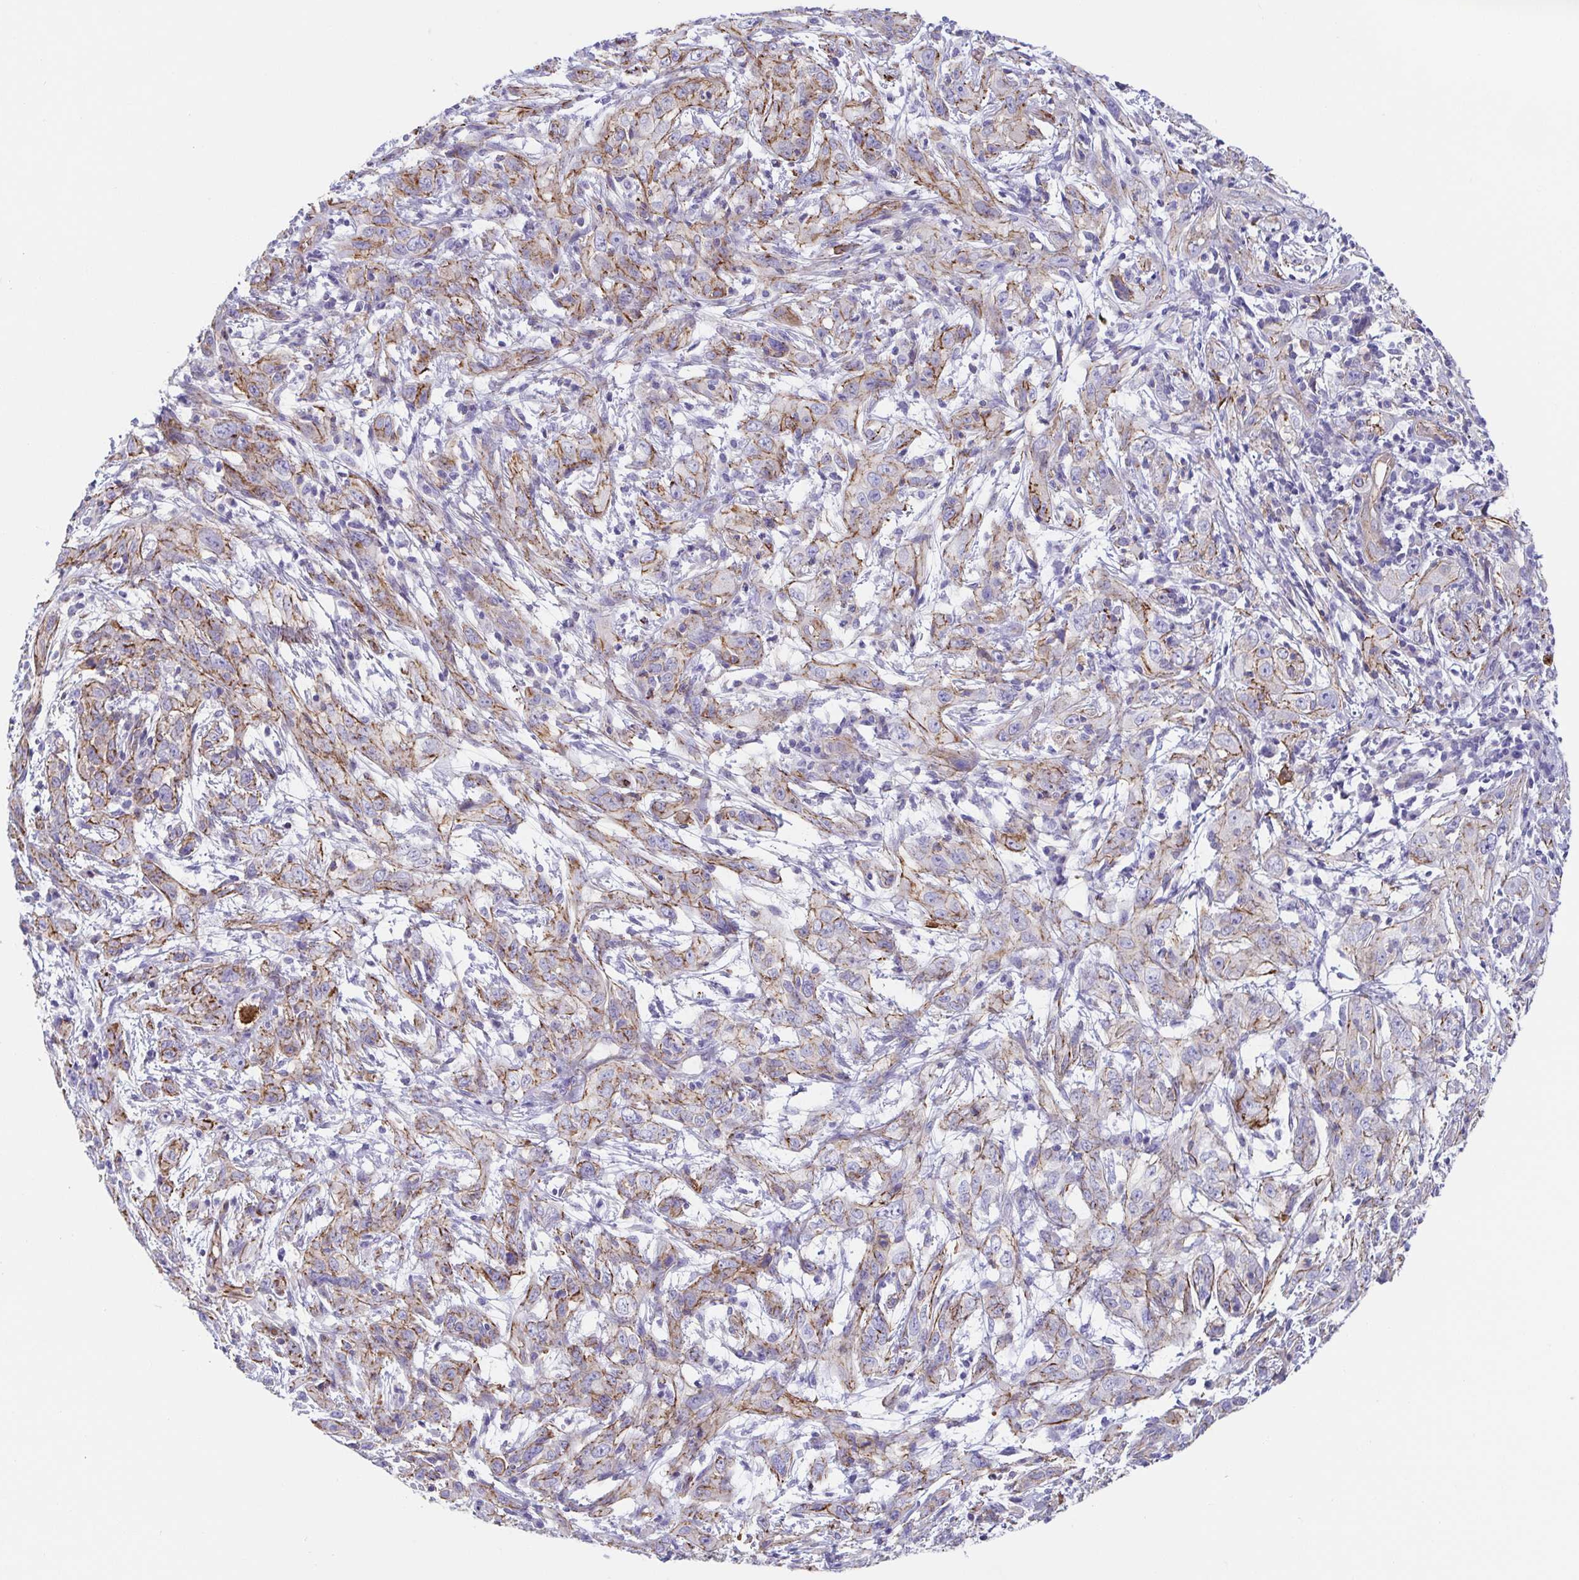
{"staining": {"intensity": "moderate", "quantity": "<25%", "location": "cytoplasmic/membranous"}, "tissue": "cervical cancer", "cell_type": "Tumor cells", "image_type": "cancer", "snomed": [{"axis": "morphology", "description": "Adenocarcinoma, NOS"}, {"axis": "topography", "description": "Cervix"}], "caption": "Immunohistochemical staining of cervical adenocarcinoma exhibits low levels of moderate cytoplasmic/membranous expression in about <25% of tumor cells.", "gene": "TRAM2", "patient": {"sex": "female", "age": 40}}